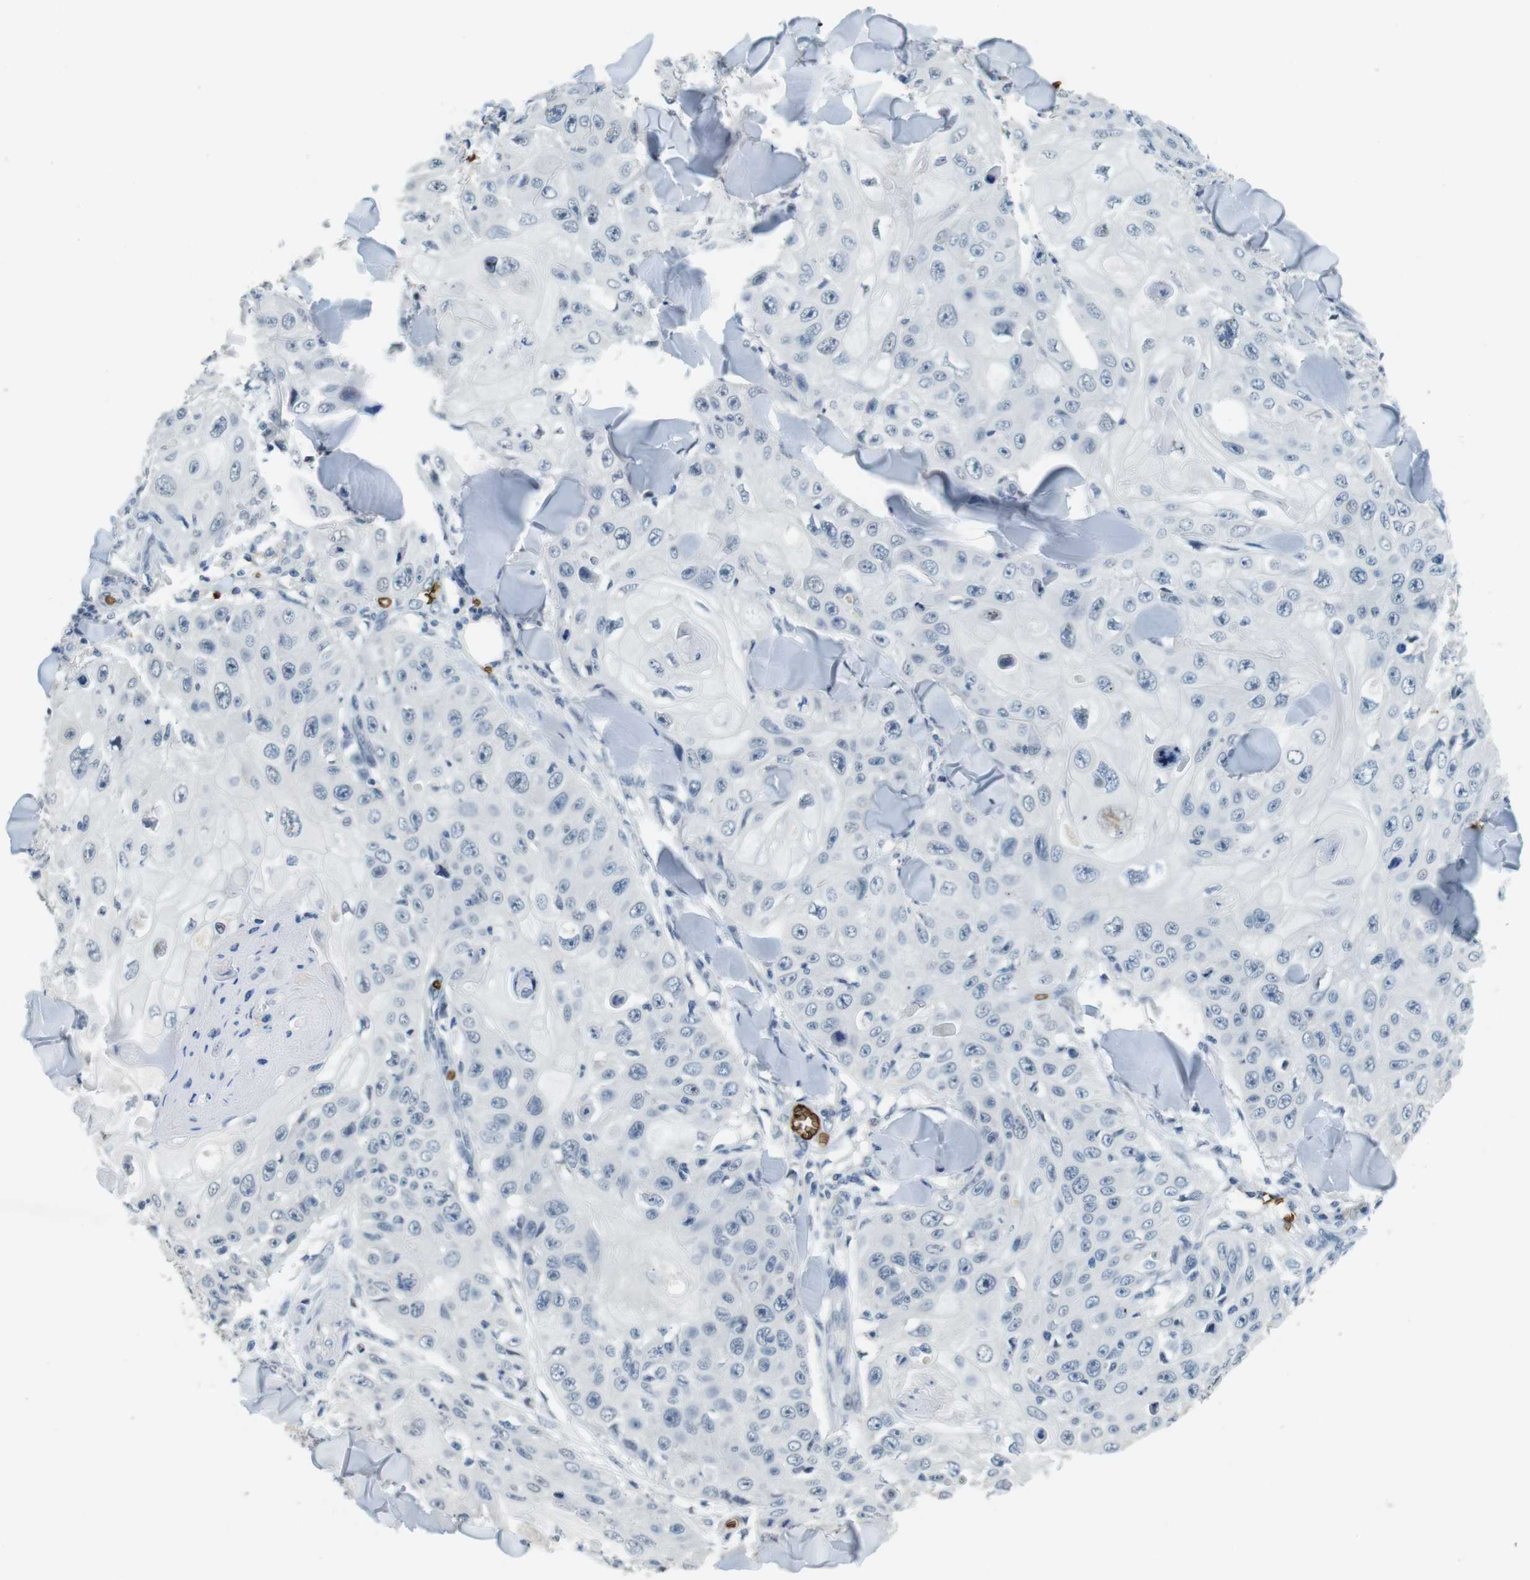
{"staining": {"intensity": "negative", "quantity": "none", "location": "none"}, "tissue": "skin cancer", "cell_type": "Tumor cells", "image_type": "cancer", "snomed": [{"axis": "morphology", "description": "Squamous cell carcinoma, NOS"}, {"axis": "topography", "description": "Skin"}], "caption": "The image displays no staining of tumor cells in skin squamous cell carcinoma.", "gene": "SLC4A1", "patient": {"sex": "male", "age": 86}}